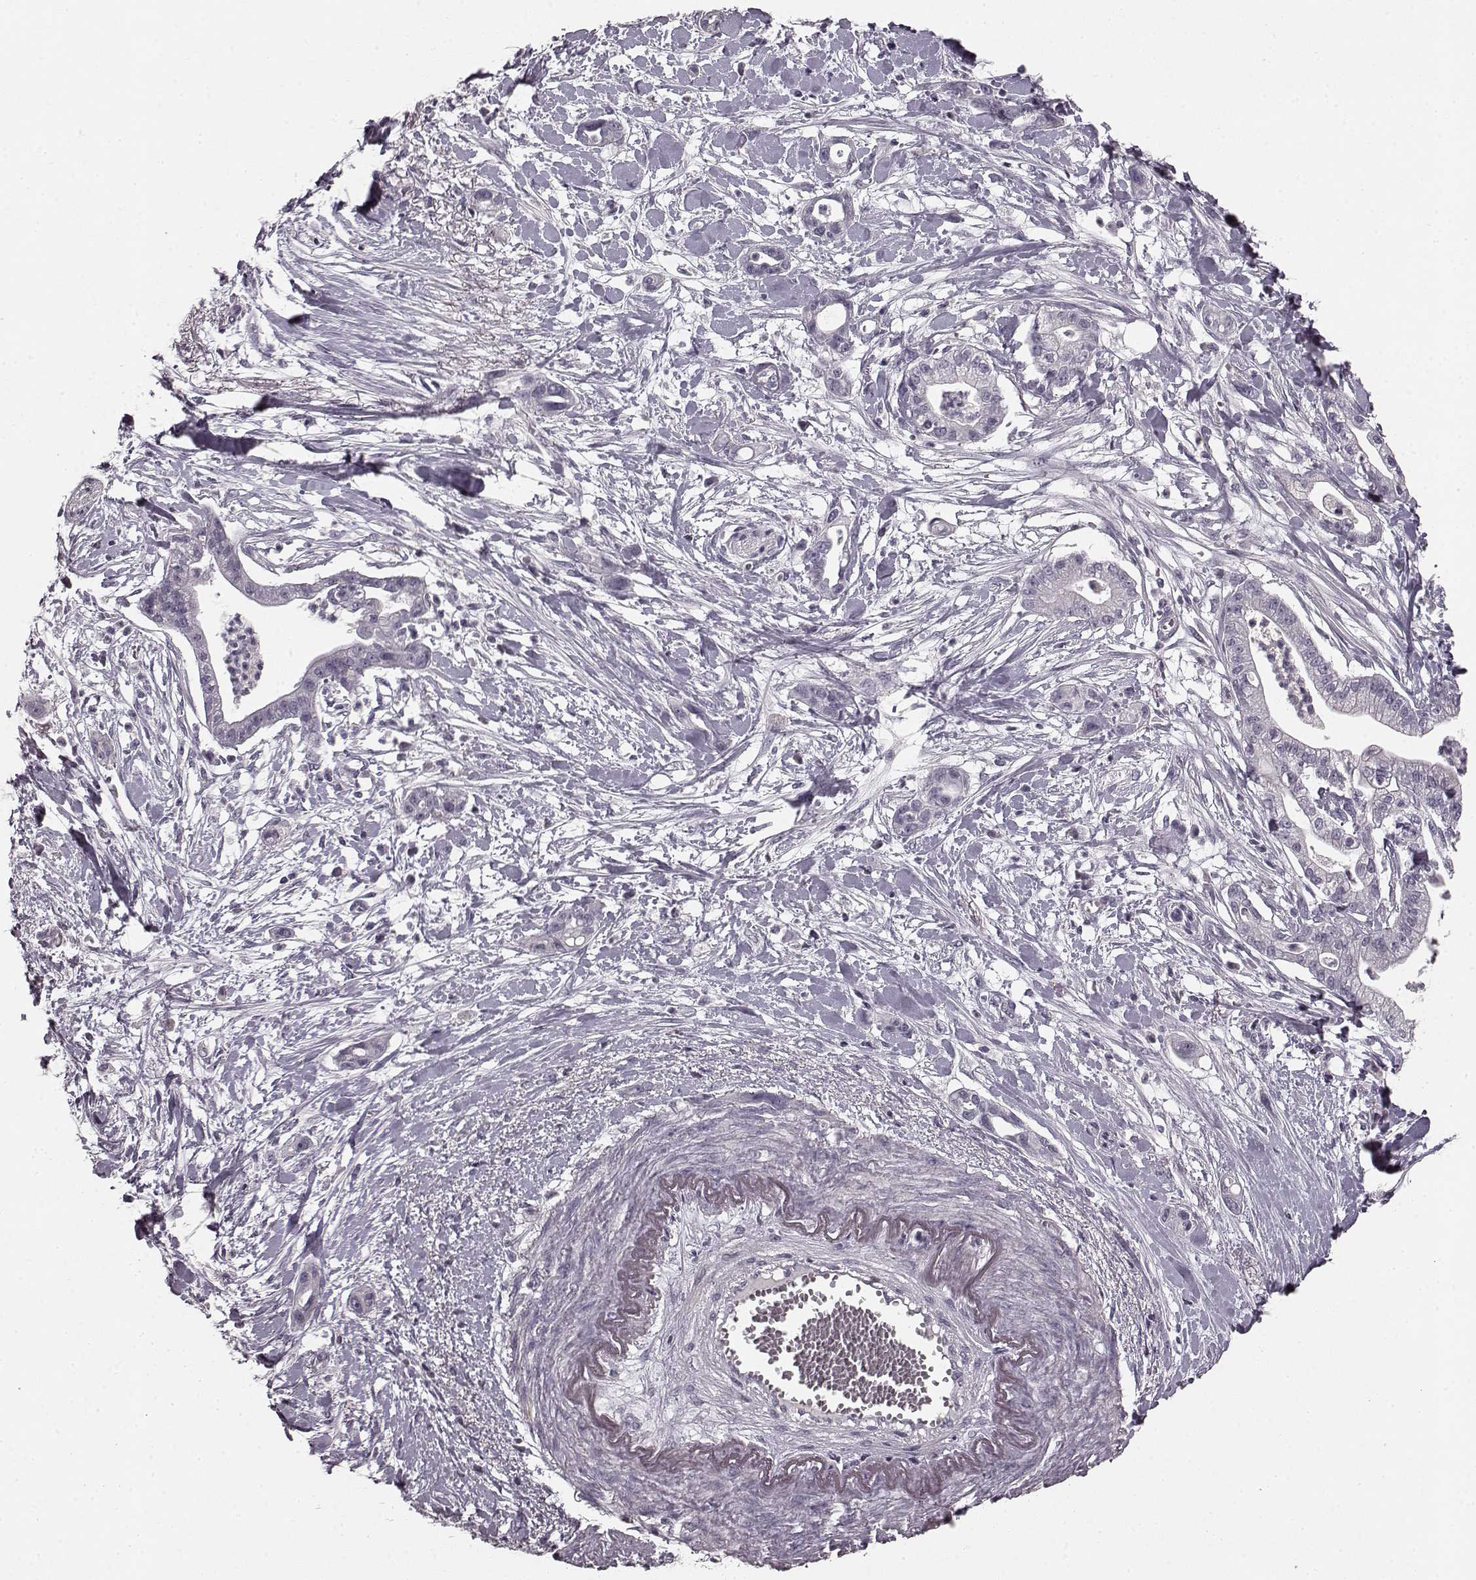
{"staining": {"intensity": "negative", "quantity": "none", "location": "none"}, "tissue": "pancreatic cancer", "cell_type": "Tumor cells", "image_type": "cancer", "snomed": [{"axis": "morphology", "description": "Normal tissue, NOS"}, {"axis": "morphology", "description": "Adenocarcinoma, NOS"}, {"axis": "topography", "description": "Lymph node"}, {"axis": "topography", "description": "Pancreas"}], "caption": "This is an immunohistochemistry (IHC) photomicrograph of pancreatic cancer (adenocarcinoma). There is no positivity in tumor cells.", "gene": "RIT2", "patient": {"sex": "female", "age": 58}}